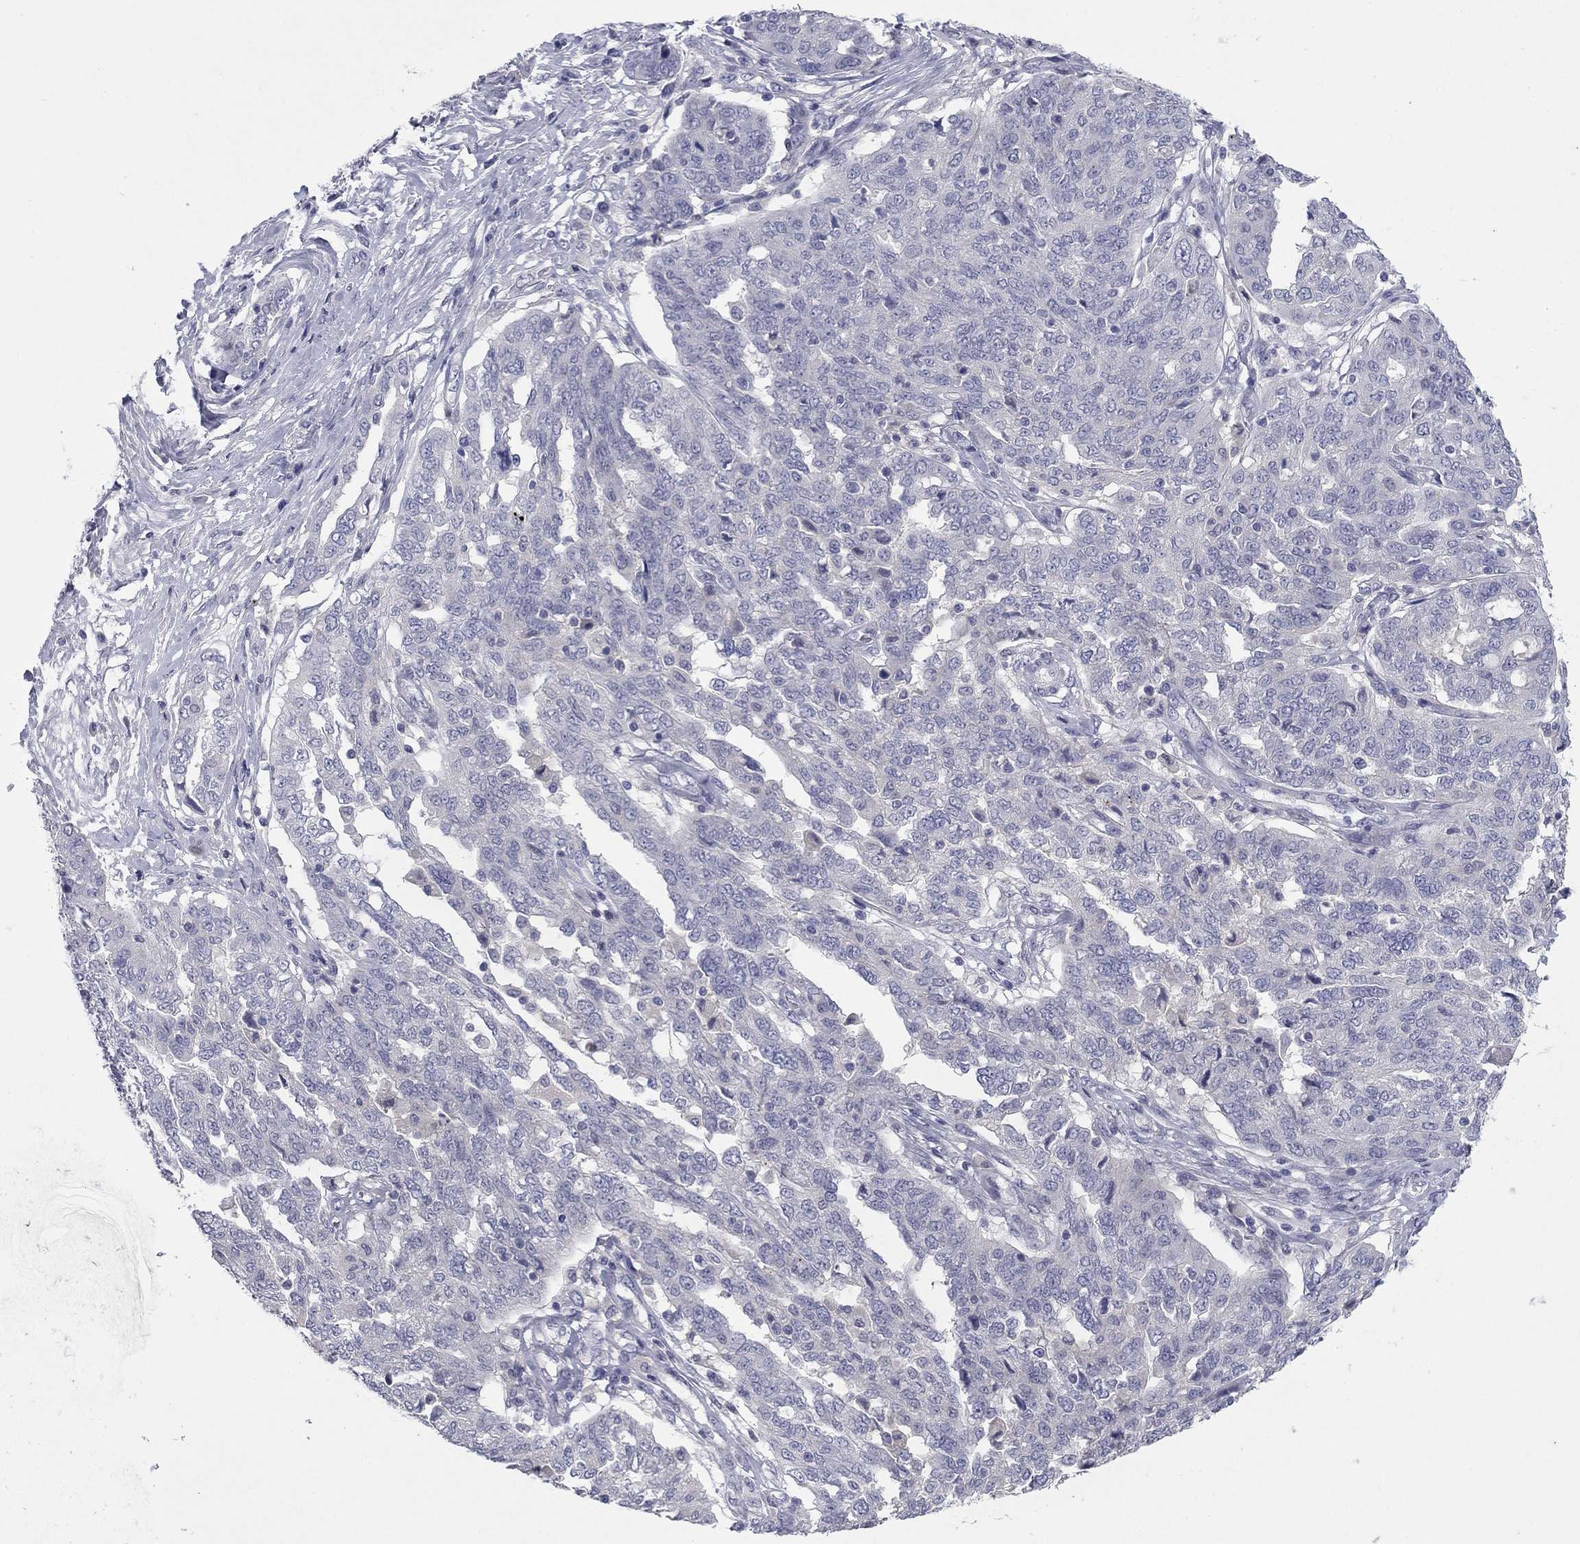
{"staining": {"intensity": "negative", "quantity": "none", "location": "none"}, "tissue": "ovarian cancer", "cell_type": "Tumor cells", "image_type": "cancer", "snomed": [{"axis": "morphology", "description": "Cystadenocarcinoma, serous, NOS"}, {"axis": "topography", "description": "Ovary"}], "caption": "Immunohistochemical staining of human ovarian cancer reveals no significant positivity in tumor cells. (DAB immunohistochemistry with hematoxylin counter stain).", "gene": "CNTNAP4", "patient": {"sex": "female", "age": 67}}